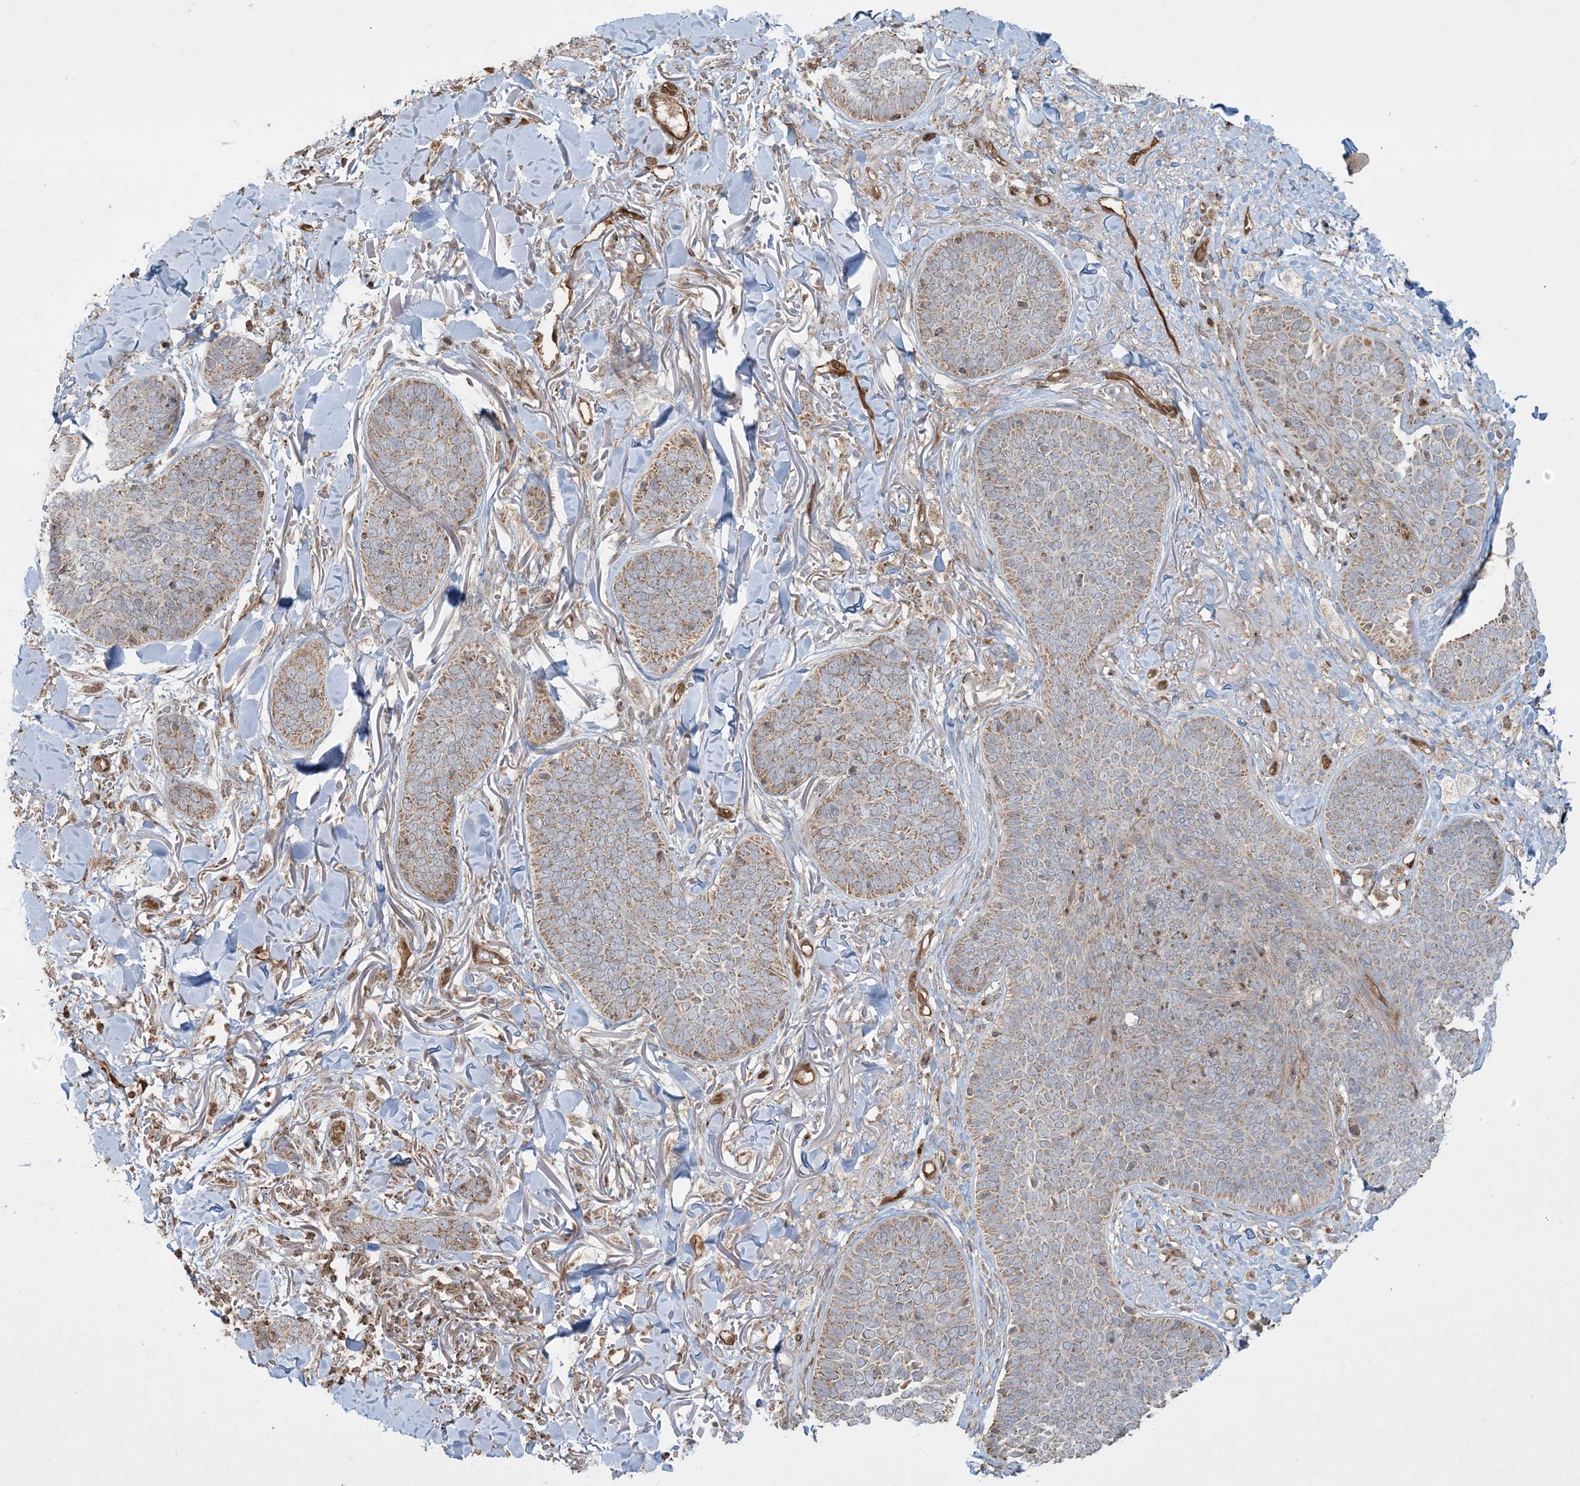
{"staining": {"intensity": "moderate", "quantity": "25%-75%", "location": "cytoplasmic/membranous"}, "tissue": "skin cancer", "cell_type": "Tumor cells", "image_type": "cancer", "snomed": [{"axis": "morphology", "description": "Basal cell carcinoma"}, {"axis": "topography", "description": "Skin"}], "caption": "Protein analysis of basal cell carcinoma (skin) tissue demonstrates moderate cytoplasmic/membranous staining in about 25%-75% of tumor cells. Nuclei are stained in blue.", "gene": "PPM1F", "patient": {"sex": "male", "age": 85}}